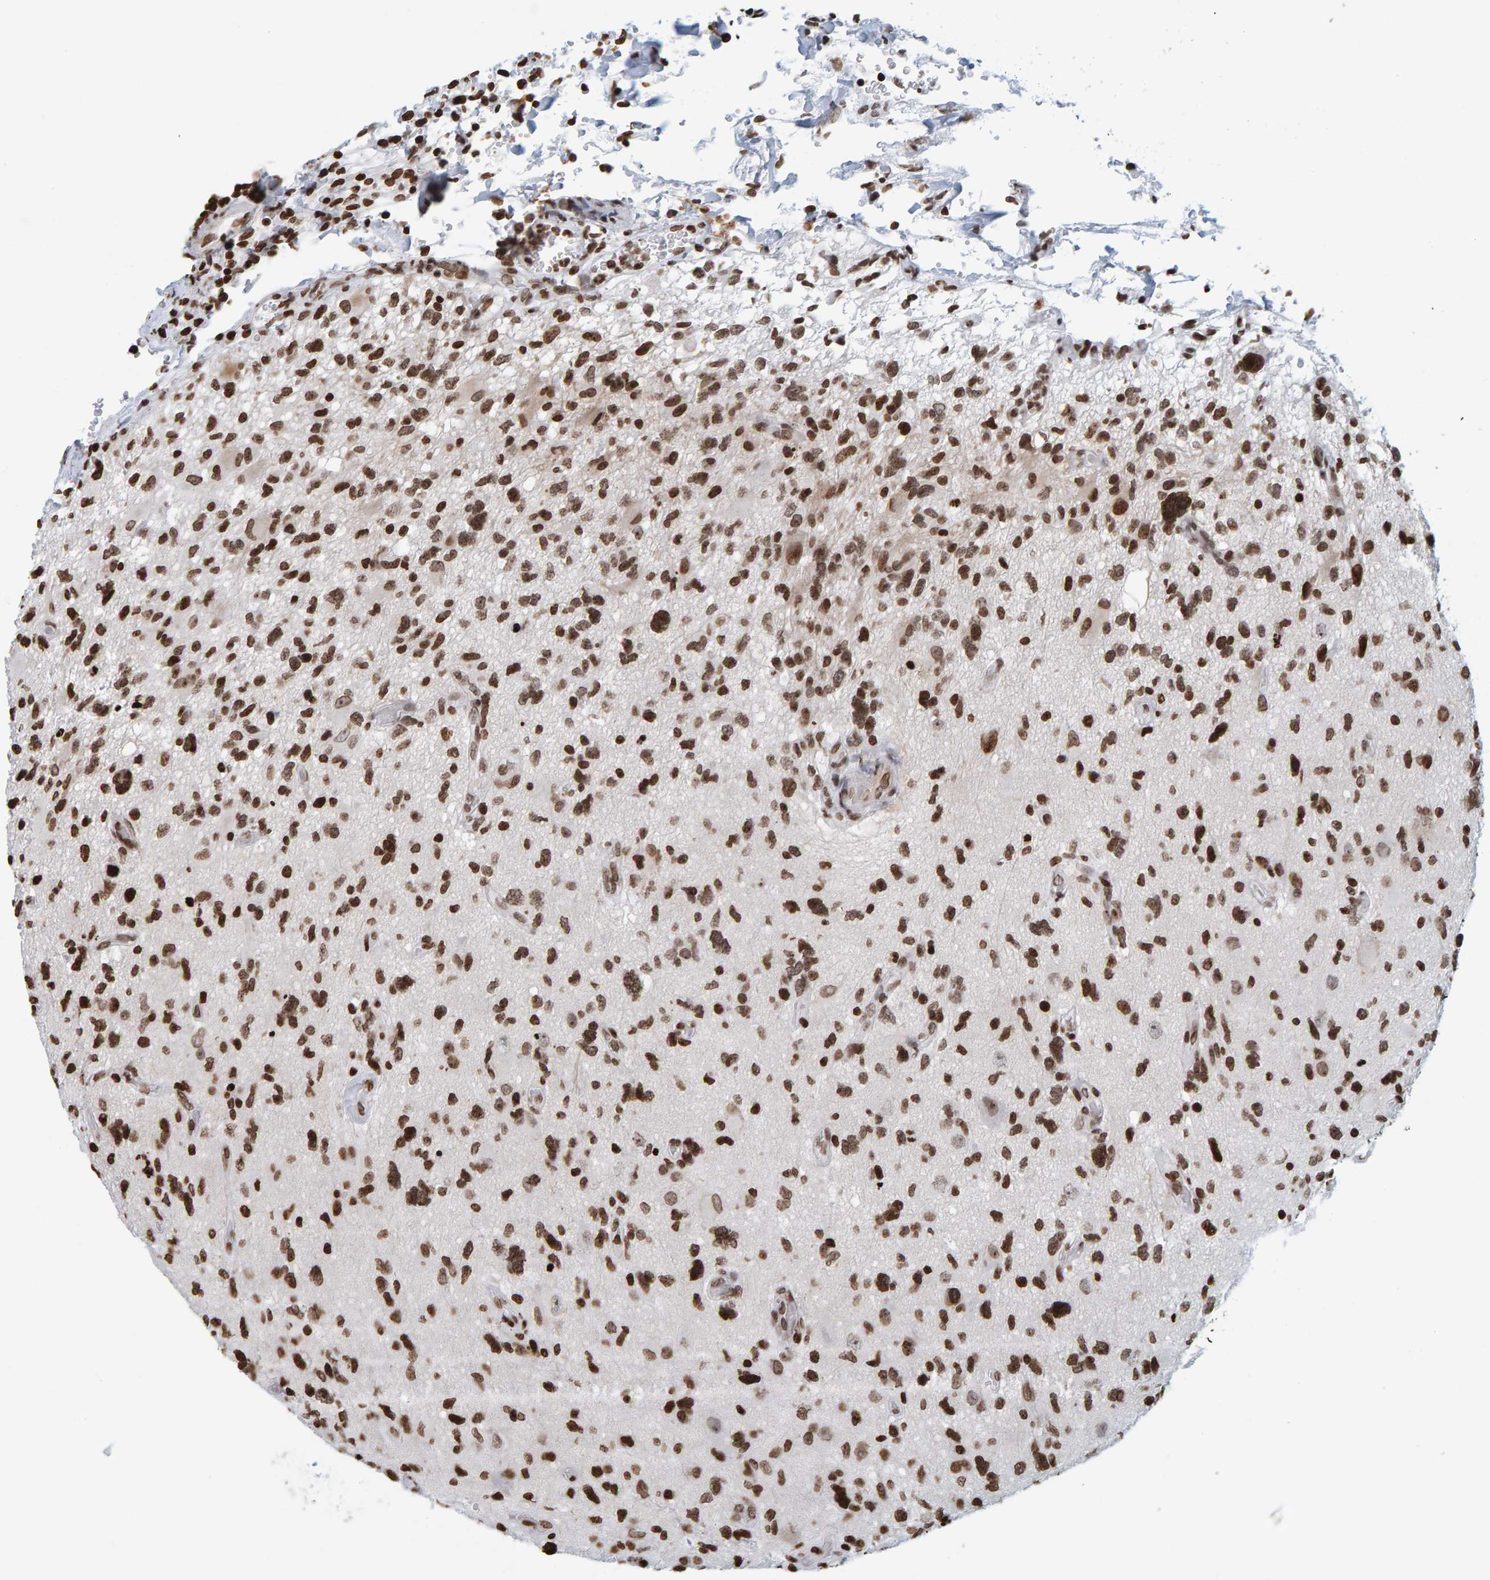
{"staining": {"intensity": "strong", "quantity": ">75%", "location": "nuclear"}, "tissue": "glioma", "cell_type": "Tumor cells", "image_type": "cancer", "snomed": [{"axis": "morphology", "description": "Glioma, malignant, High grade"}, {"axis": "topography", "description": "Brain"}], "caption": "DAB (3,3'-diaminobenzidine) immunohistochemical staining of human malignant glioma (high-grade) reveals strong nuclear protein expression in approximately >75% of tumor cells.", "gene": "BRF2", "patient": {"sex": "male", "age": 33}}